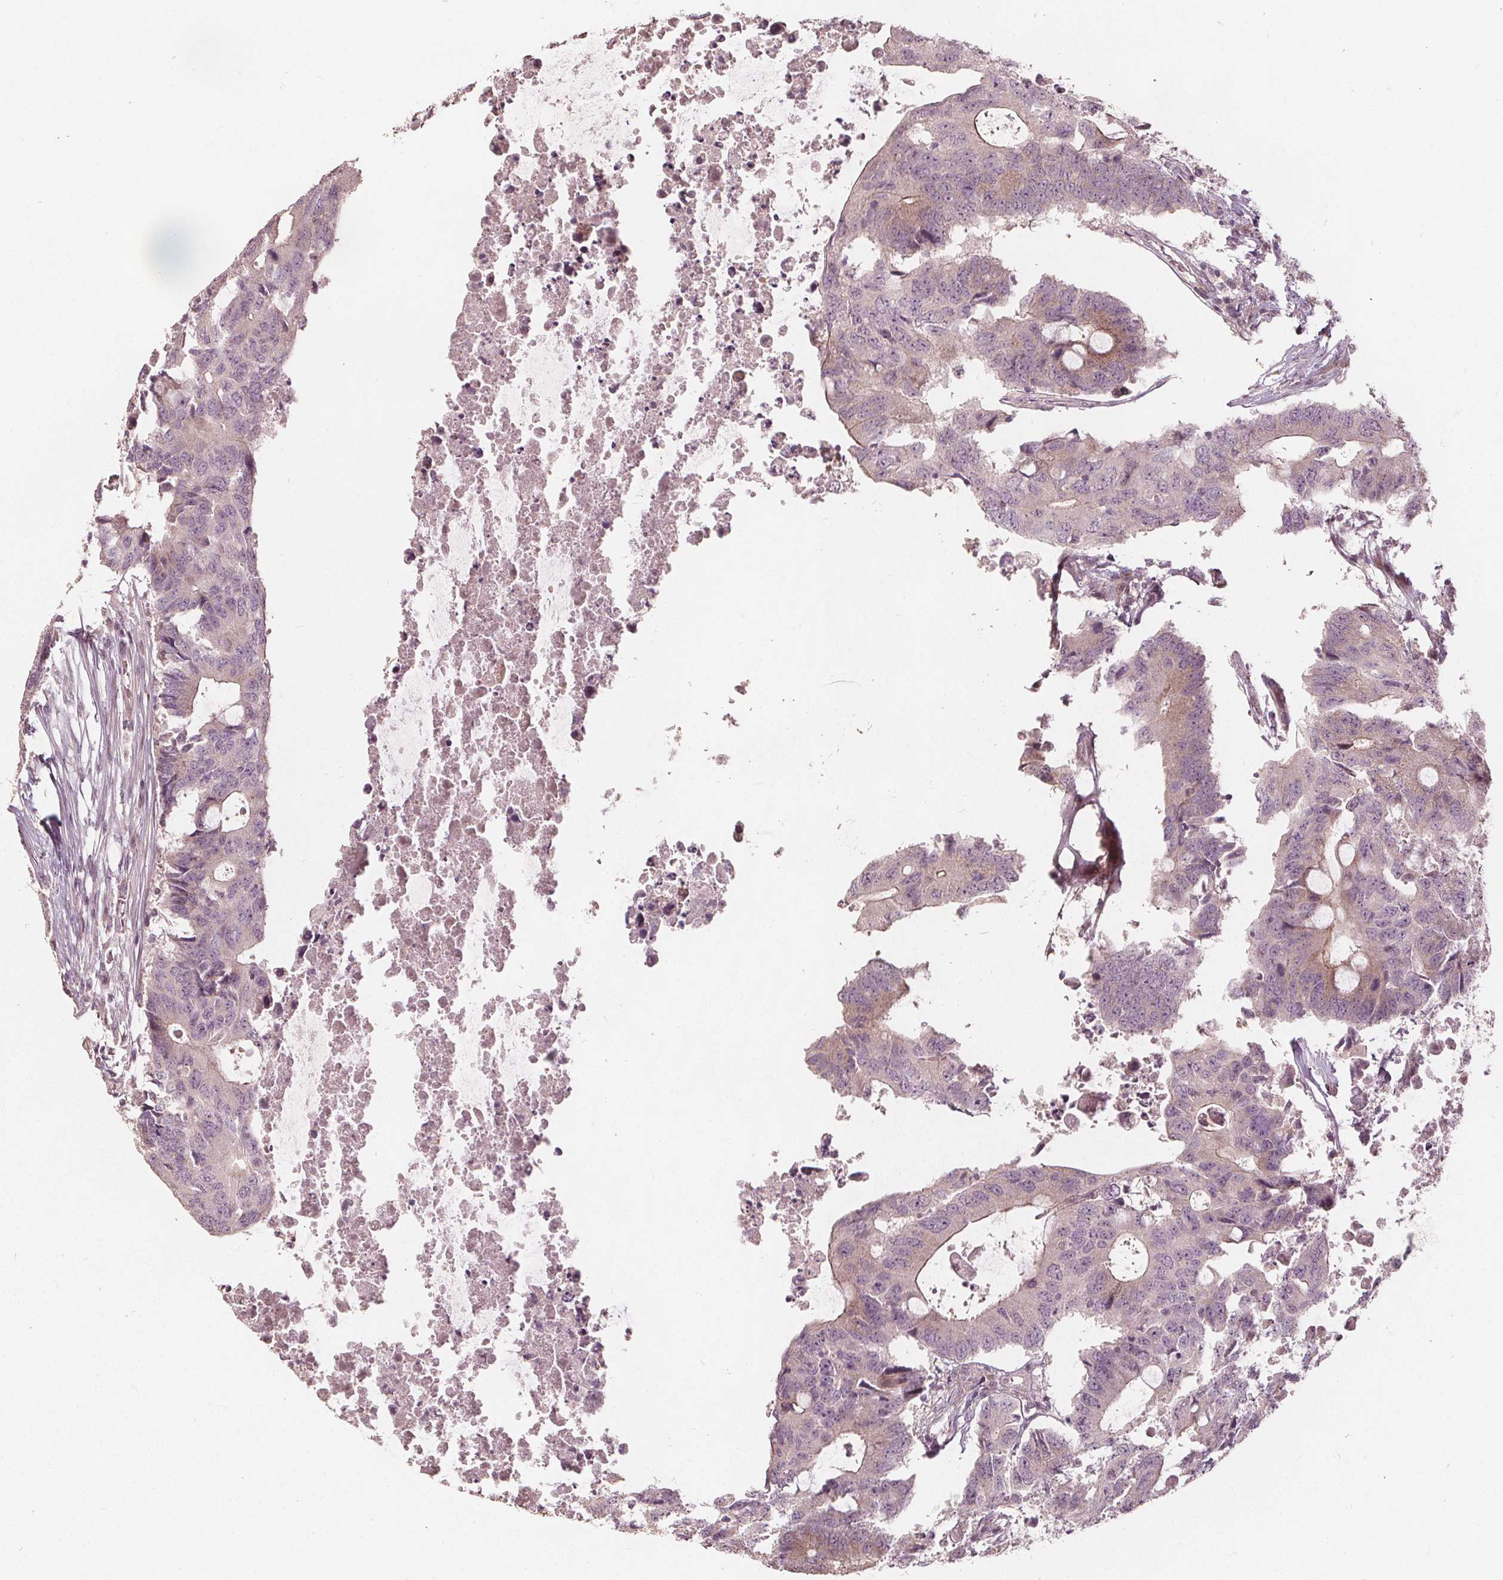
{"staining": {"intensity": "weak", "quantity": "<25%", "location": "cytoplasmic/membranous"}, "tissue": "colorectal cancer", "cell_type": "Tumor cells", "image_type": "cancer", "snomed": [{"axis": "morphology", "description": "Adenocarcinoma, NOS"}, {"axis": "topography", "description": "Colon"}], "caption": "This is an immunohistochemistry image of adenocarcinoma (colorectal). There is no staining in tumor cells.", "gene": "PTPRT", "patient": {"sex": "male", "age": 71}}